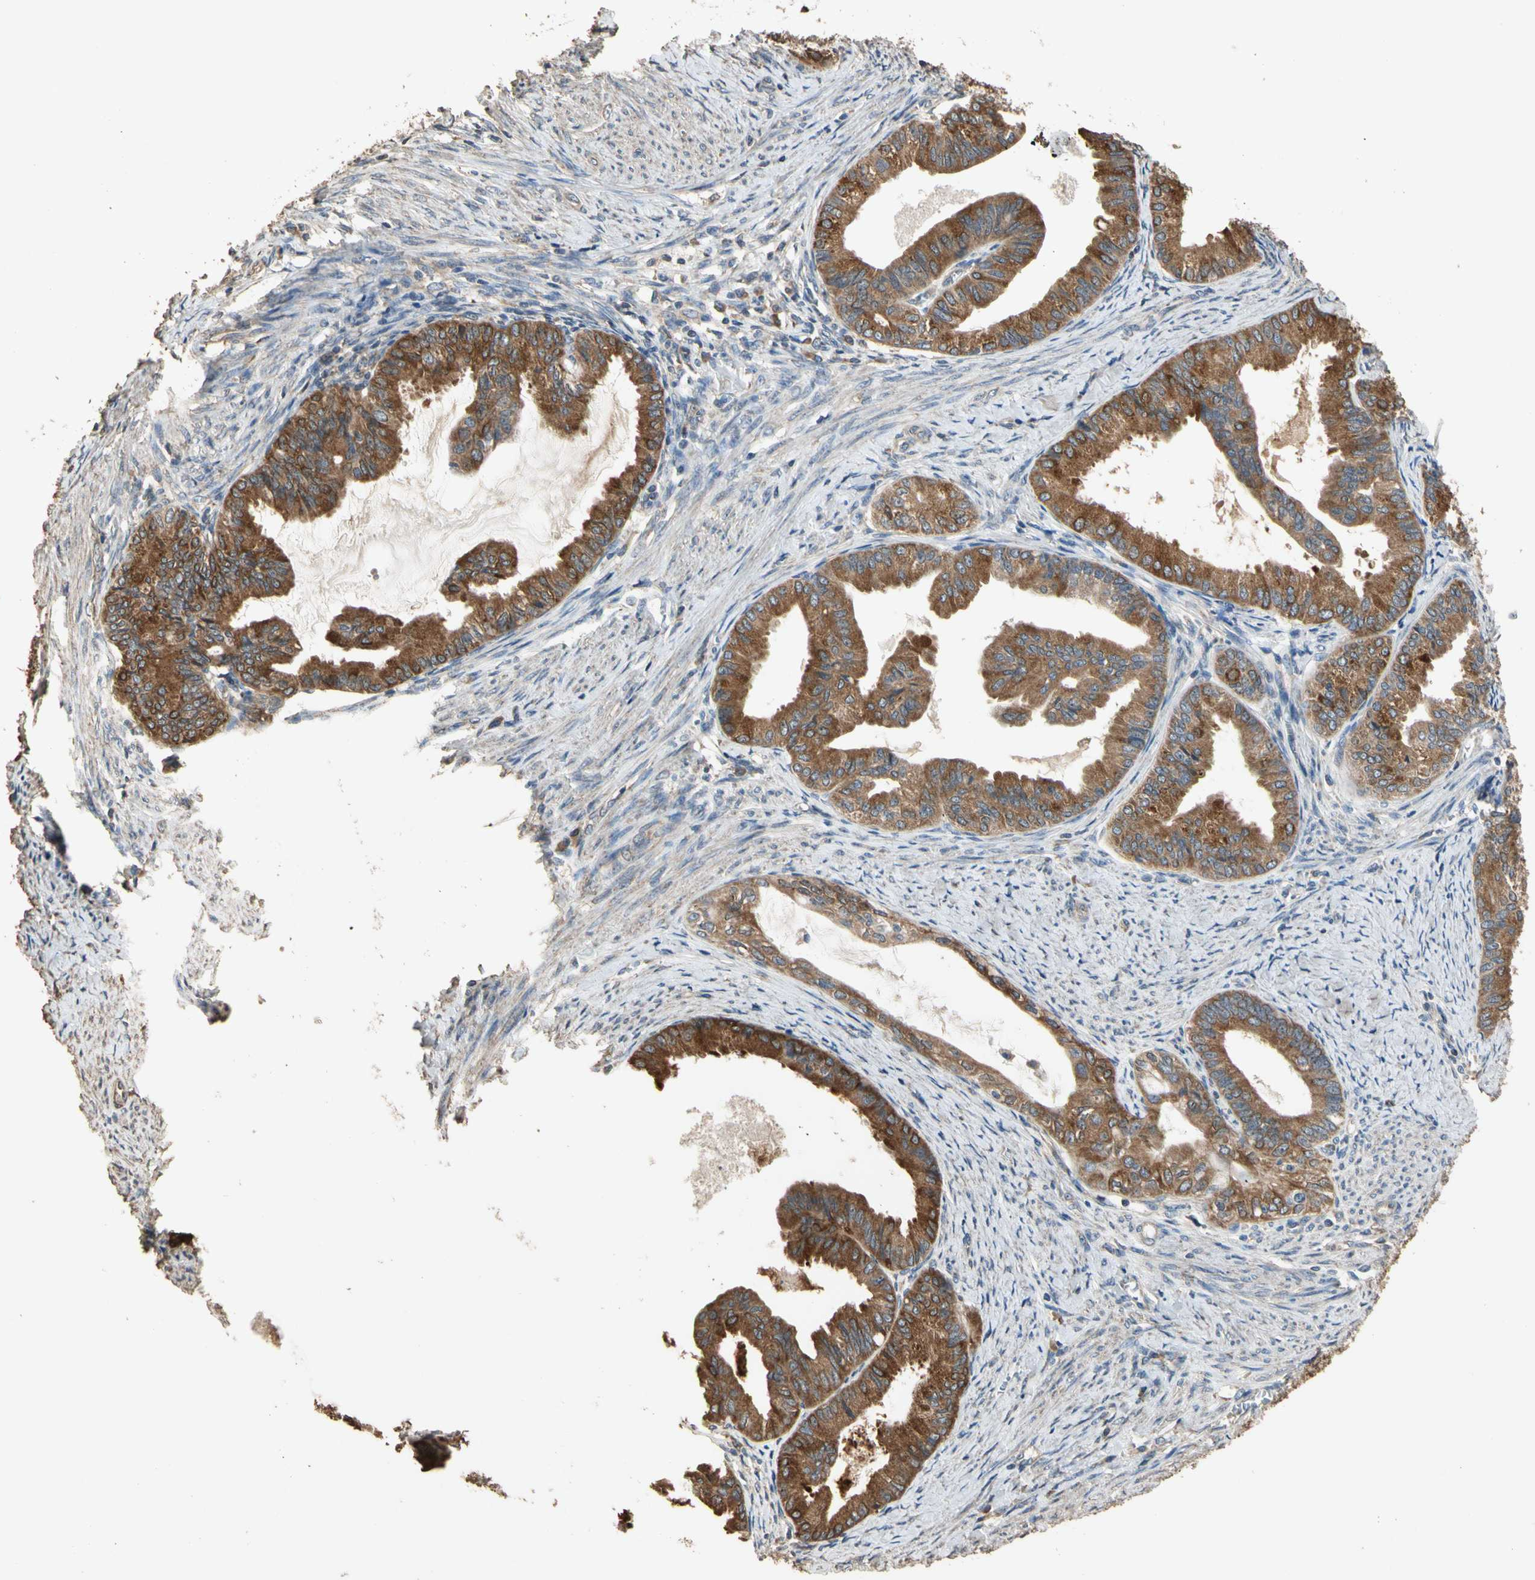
{"staining": {"intensity": "strong", "quantity": ">75%", "location": "cytoplasmic/membranous"}, "tissue": "endometrial cancer", "cell_type": "Tumor cells", "image_type": "cancer", "snomed": [{"axis": "morphology", "description": "Adenocarcinoma, NOS"}, {"axis": "topography", "description": "Endometrium"}], "caption": "Immunohistochemical staining of adenocarcinoma (endometrial) reveals strong cytoplasmic/membranous protein staining in about >75% of tumor cells.", "gene": "STX18", "patient": {"sex": "female", "age": 86}}